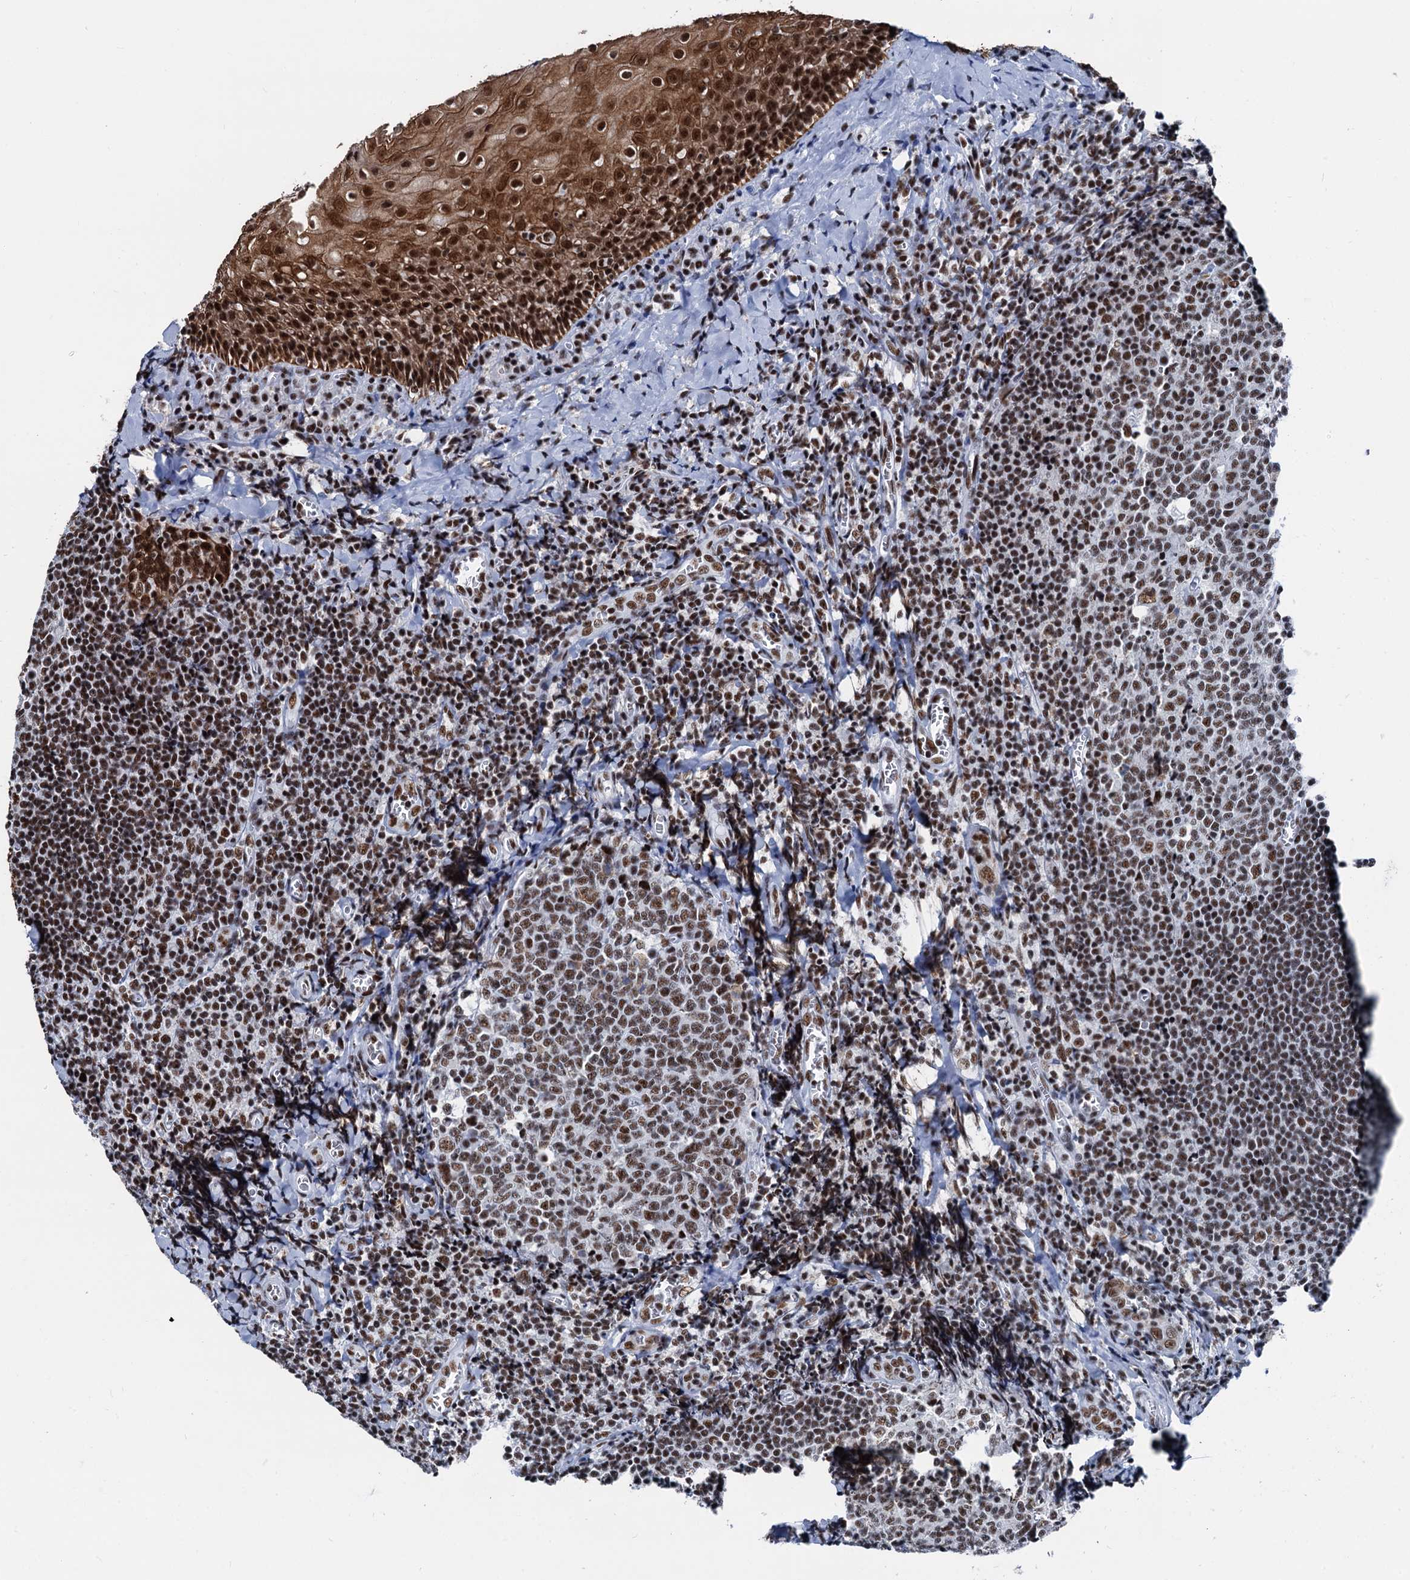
{"staining": {"intensity": "moderate", "quantity": ">75%", "location": "nuclear"}, "tissue": "tonsil", "cell_type": "Germinal center cells", "image_type": "normal", "snomed": [{"axis": "morphology", "description": "Normal tissue, NOS"}, {"axis": "topography", "description": "Tonsil"}], "caption": "A brown stain labels moderate nuclear positivity of a protein in germinal center cells of unremarkable tonsil. The staining was performed using DAB (3,3'-diaminobenzidine), with brown indicating positive protein expression. Nuclei are stained blue with hematoxylin.", "gene": "DDX23", "patient": {"sex": "male", "age": 27}}